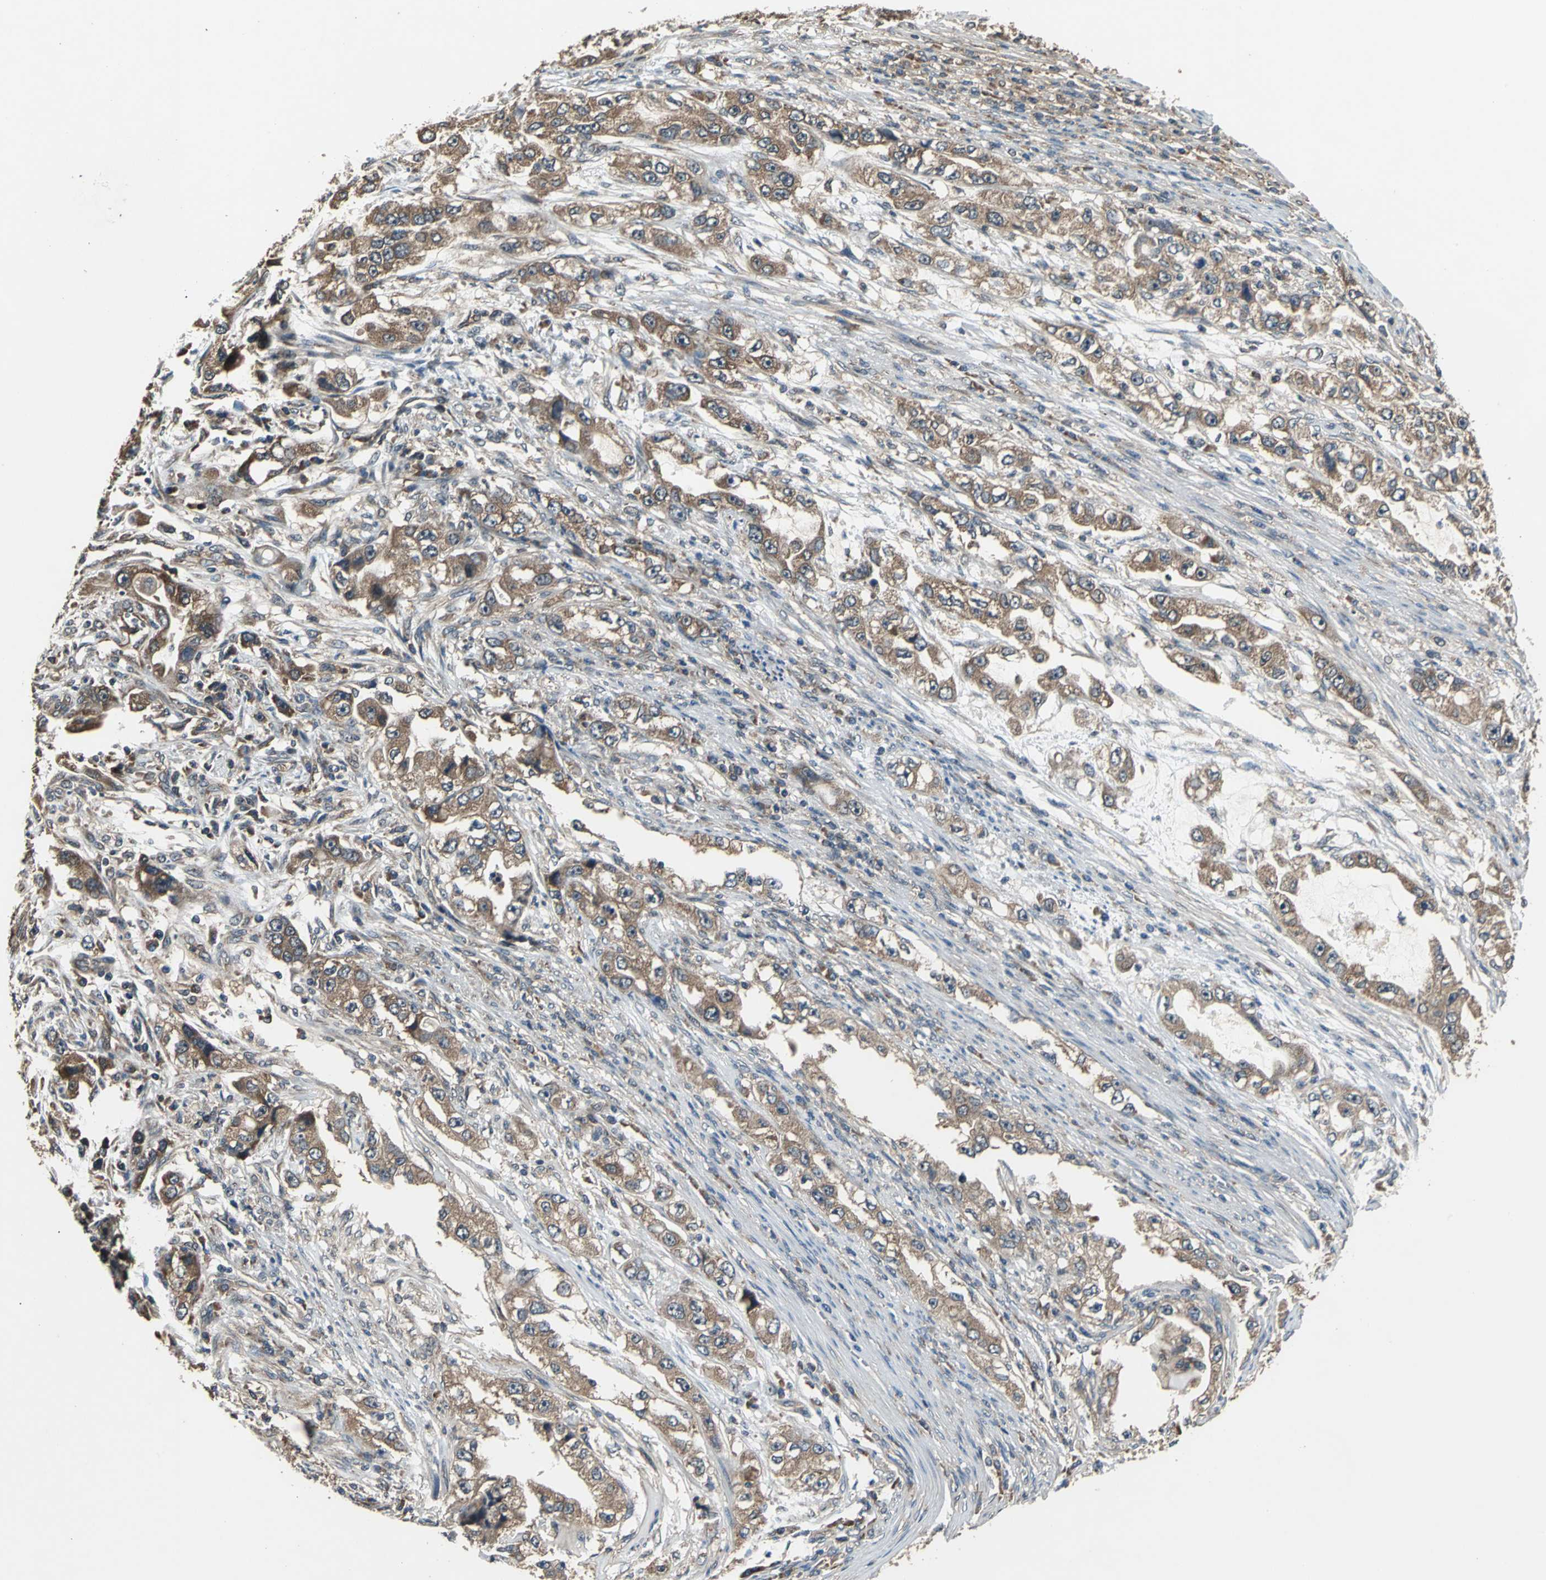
{"staining": {"intensity": "moderate", "quantity": ">75%", "location": "cytoplasmic/membranous"}, "tissue": "stomach cancer", "cell_type": "Tumor cells", "image_type": "cancer", "snomed": [{"axis": "morphology", "description": "Adenocarcinoma, NOS"}, {"axis": "topography", "description": "Stomach, lower"}], "caption": "IHC of human stomach cancer (adenocarcinoma) exhibits medium levels of moderate cytoplasmic/membranous positivity in about >75% of tumor cells.", "gene": "ZNF608", "patient": {"sex": "female", "age": 93}}